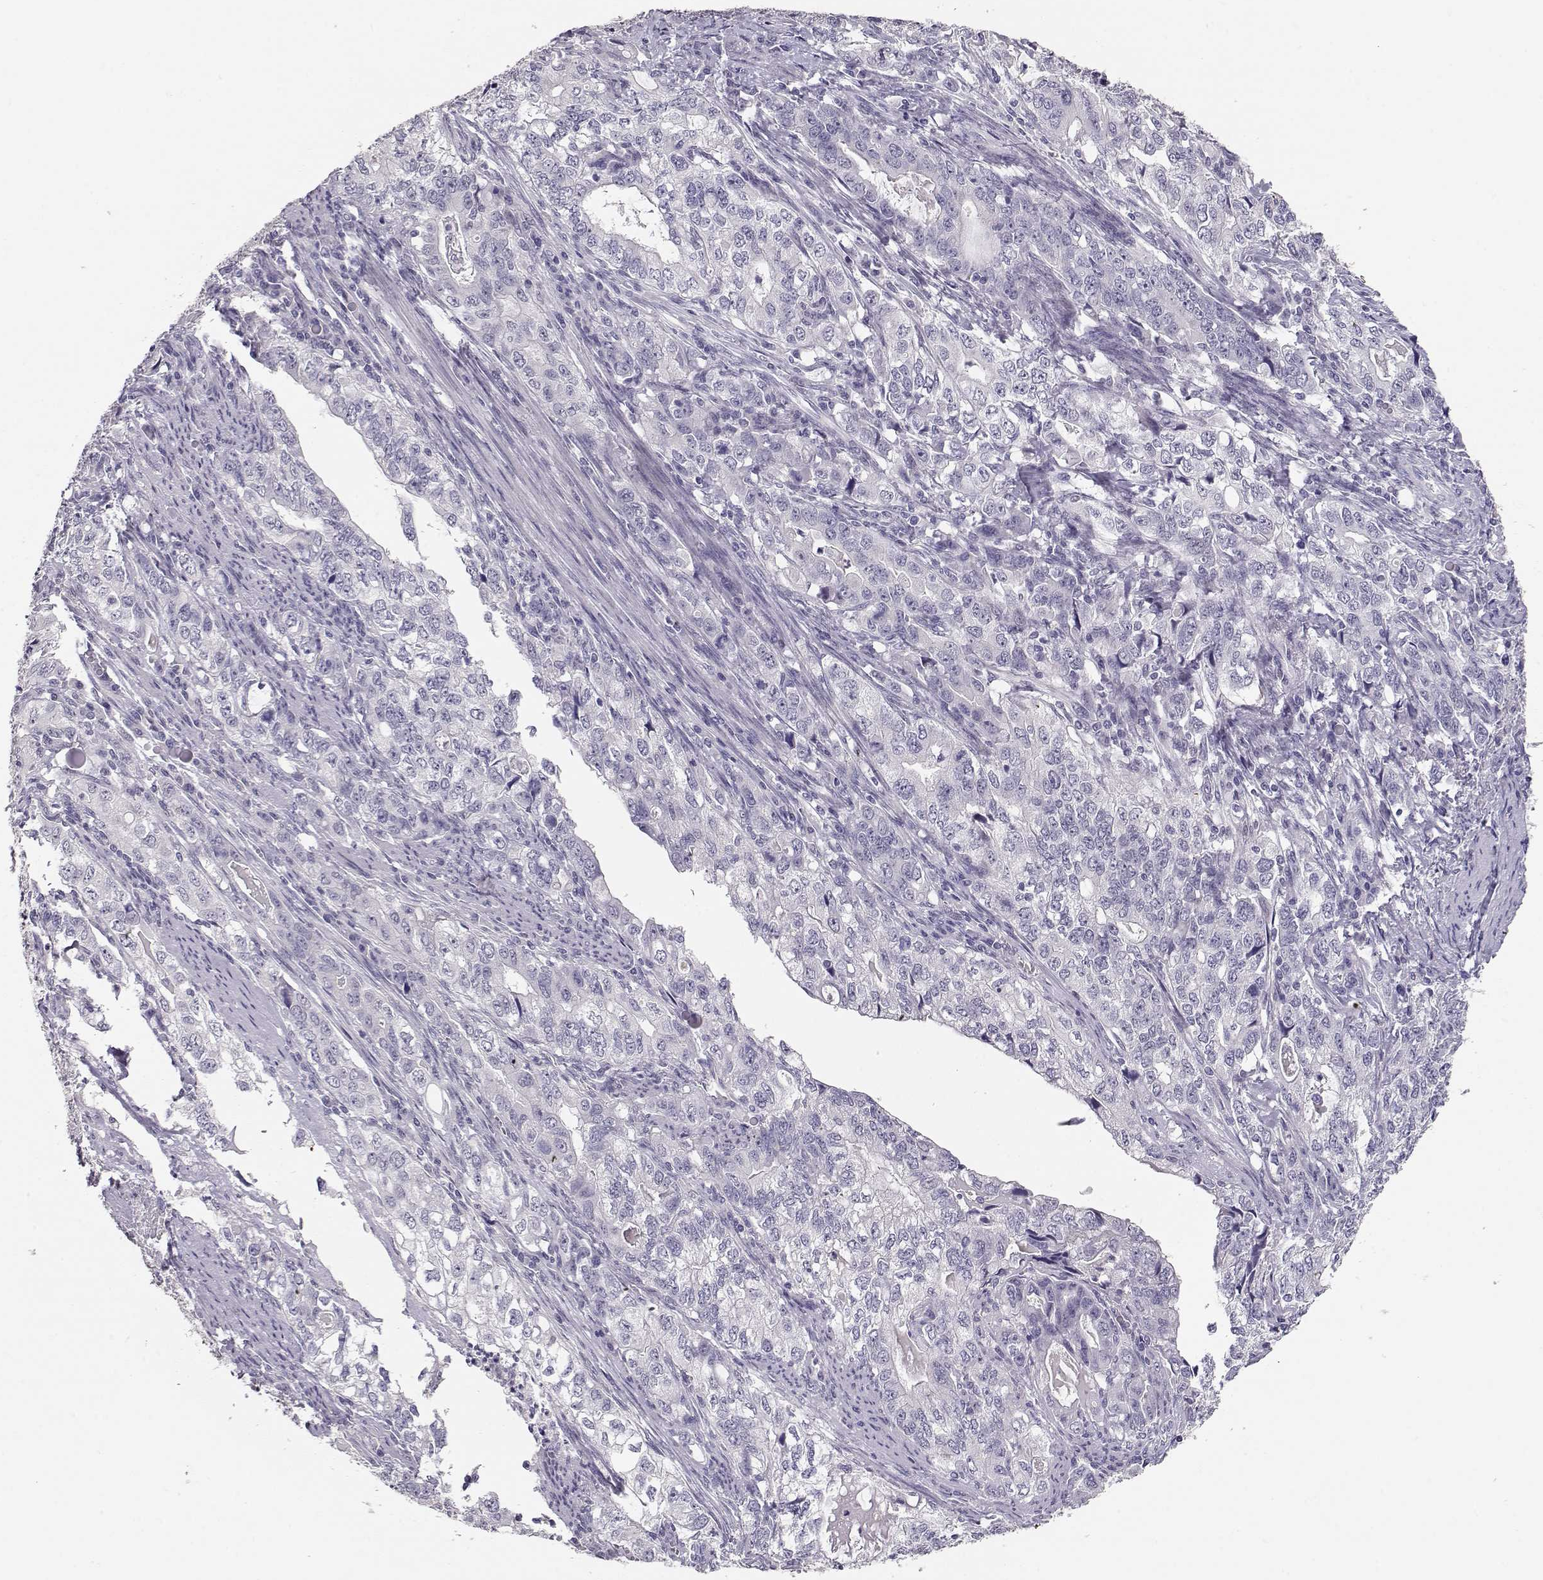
{"staining": {"intensity": "negative", "quantity": "none", "location": "none"}, "tissue": "stomach cancer", "cell_type": "Tumor cells", "image_type": "cancer", "snomed": [{"axis": "morphology", "description": "Adenocarcinoma, NOS"}, {"axis": "topography", "description": "Stomach, lower"}], "caption": "Photomicrograph shows no significant protein positivity in tumor cells of stomach adenocarcinoma.", "gene": "MAGEC1", "patient": {"sex": "female", "age": 72}}